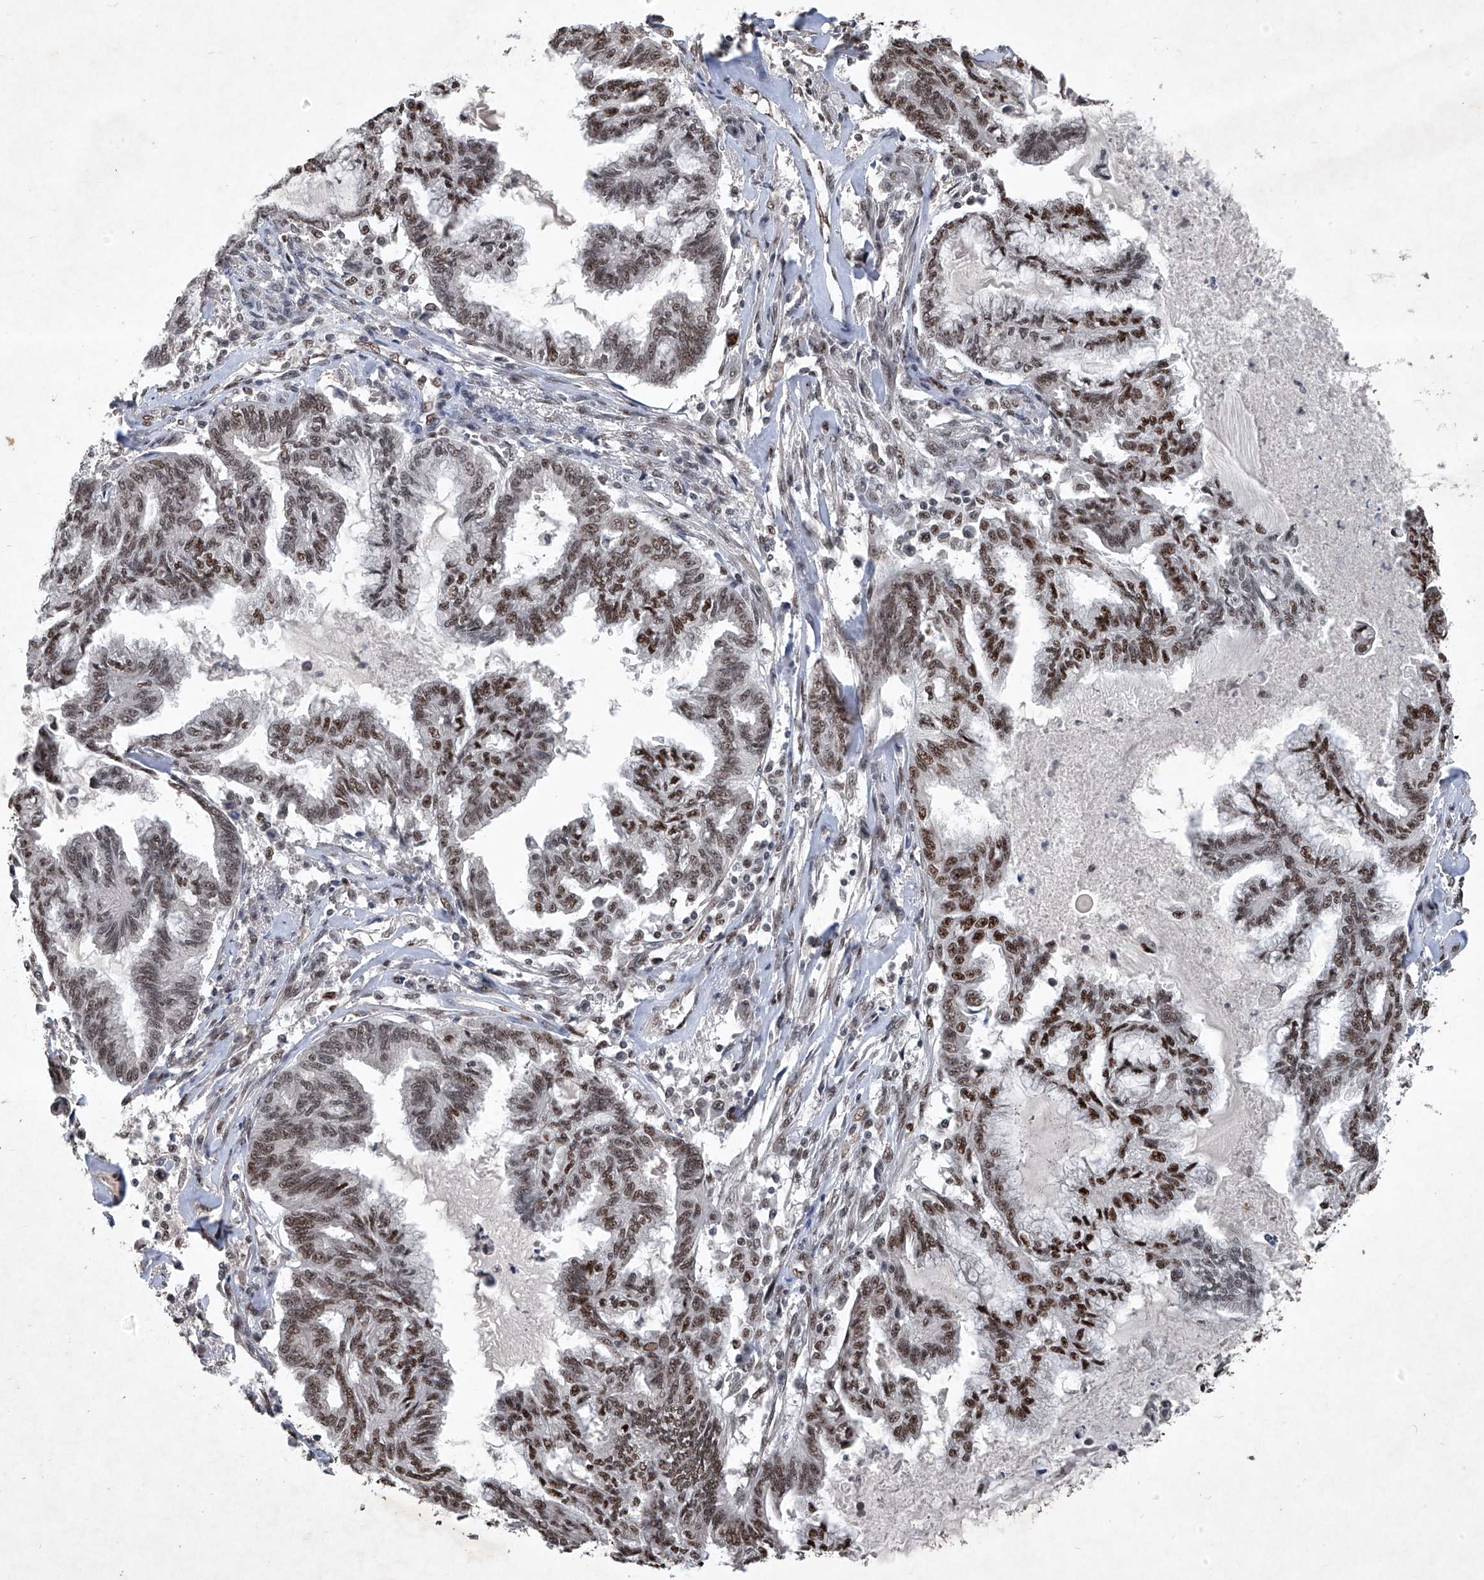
{"staining": {"intensity": "strong", "quantity": ">75%", "location": "nuclear"}, "tissue": "endometrial cancer", "cell_type": "Tumor cells", "image_type": "cancer", "snomed": [{"axis": "morphology", "description": "Adenocarcinoma, NOS"}, {"axis": "topography", "description": "Endometrium"}], "caption": "Human endometrial adenocarcinoma stained with a brown dye demonstrates strong nuclear positive positivity in about >75% of tumor cells.", "gene": "DDX39B", "patient": {"sex": "female", "age": 86}}